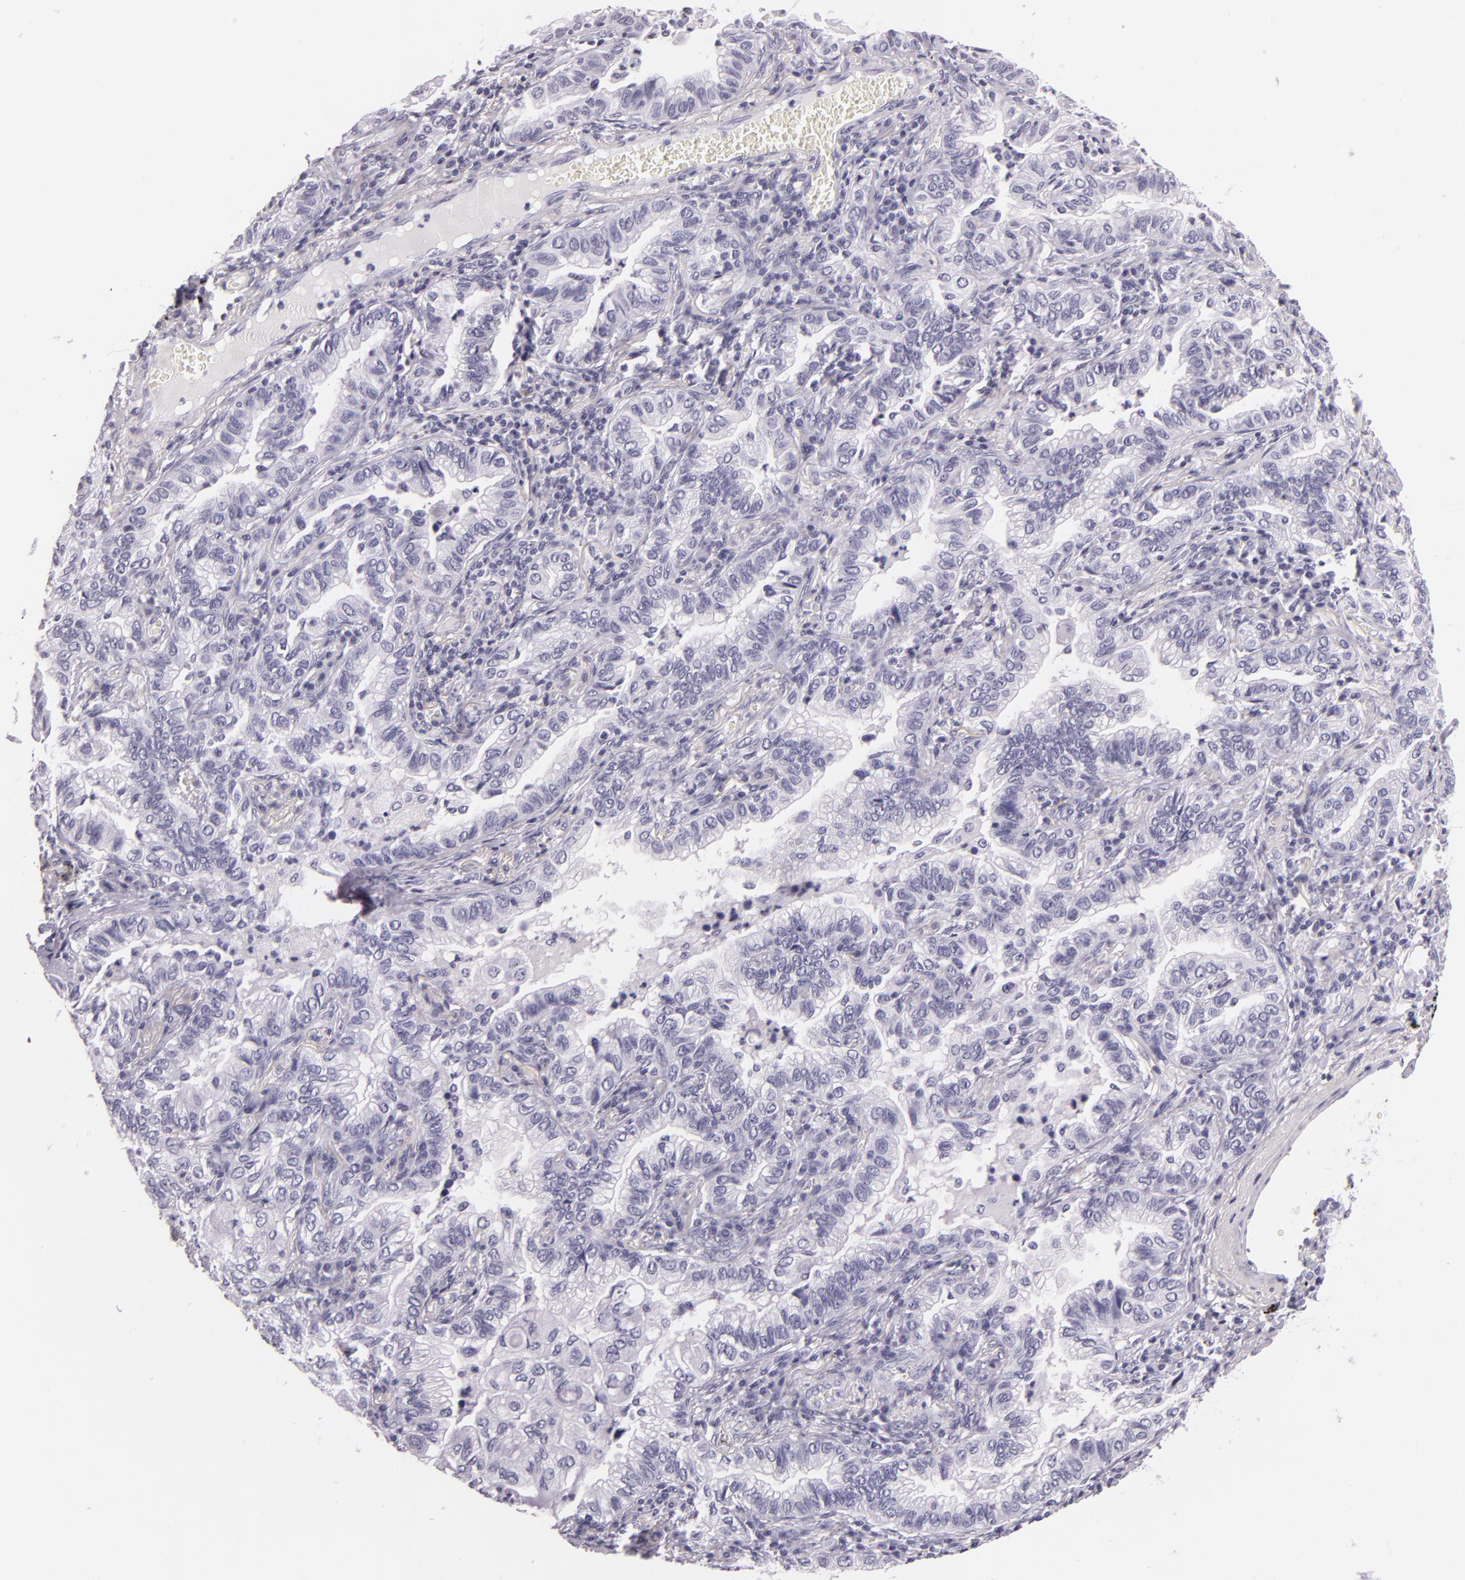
{"staining": {"intensity": "negative", "quantity": "none", "location": "none"}, "tissue": "lung cancer", "cell_type": "Tumor cells", "image_type": "cancer", "snomed": [{"axis": "morphology", "description": "Adenocarcinoma, NOS"}, {"axis": "topography", "description": "Lung"}], "caption": "Immunohistochemistry photomicrograph of neoplastic tissue: human lung cancer stained with DAB (3,3'-diaminobenzidine) displays no significant protein staining in tumor cells.", "gene": "DLG4", "patient": {"sex": "female", "age": 50}}